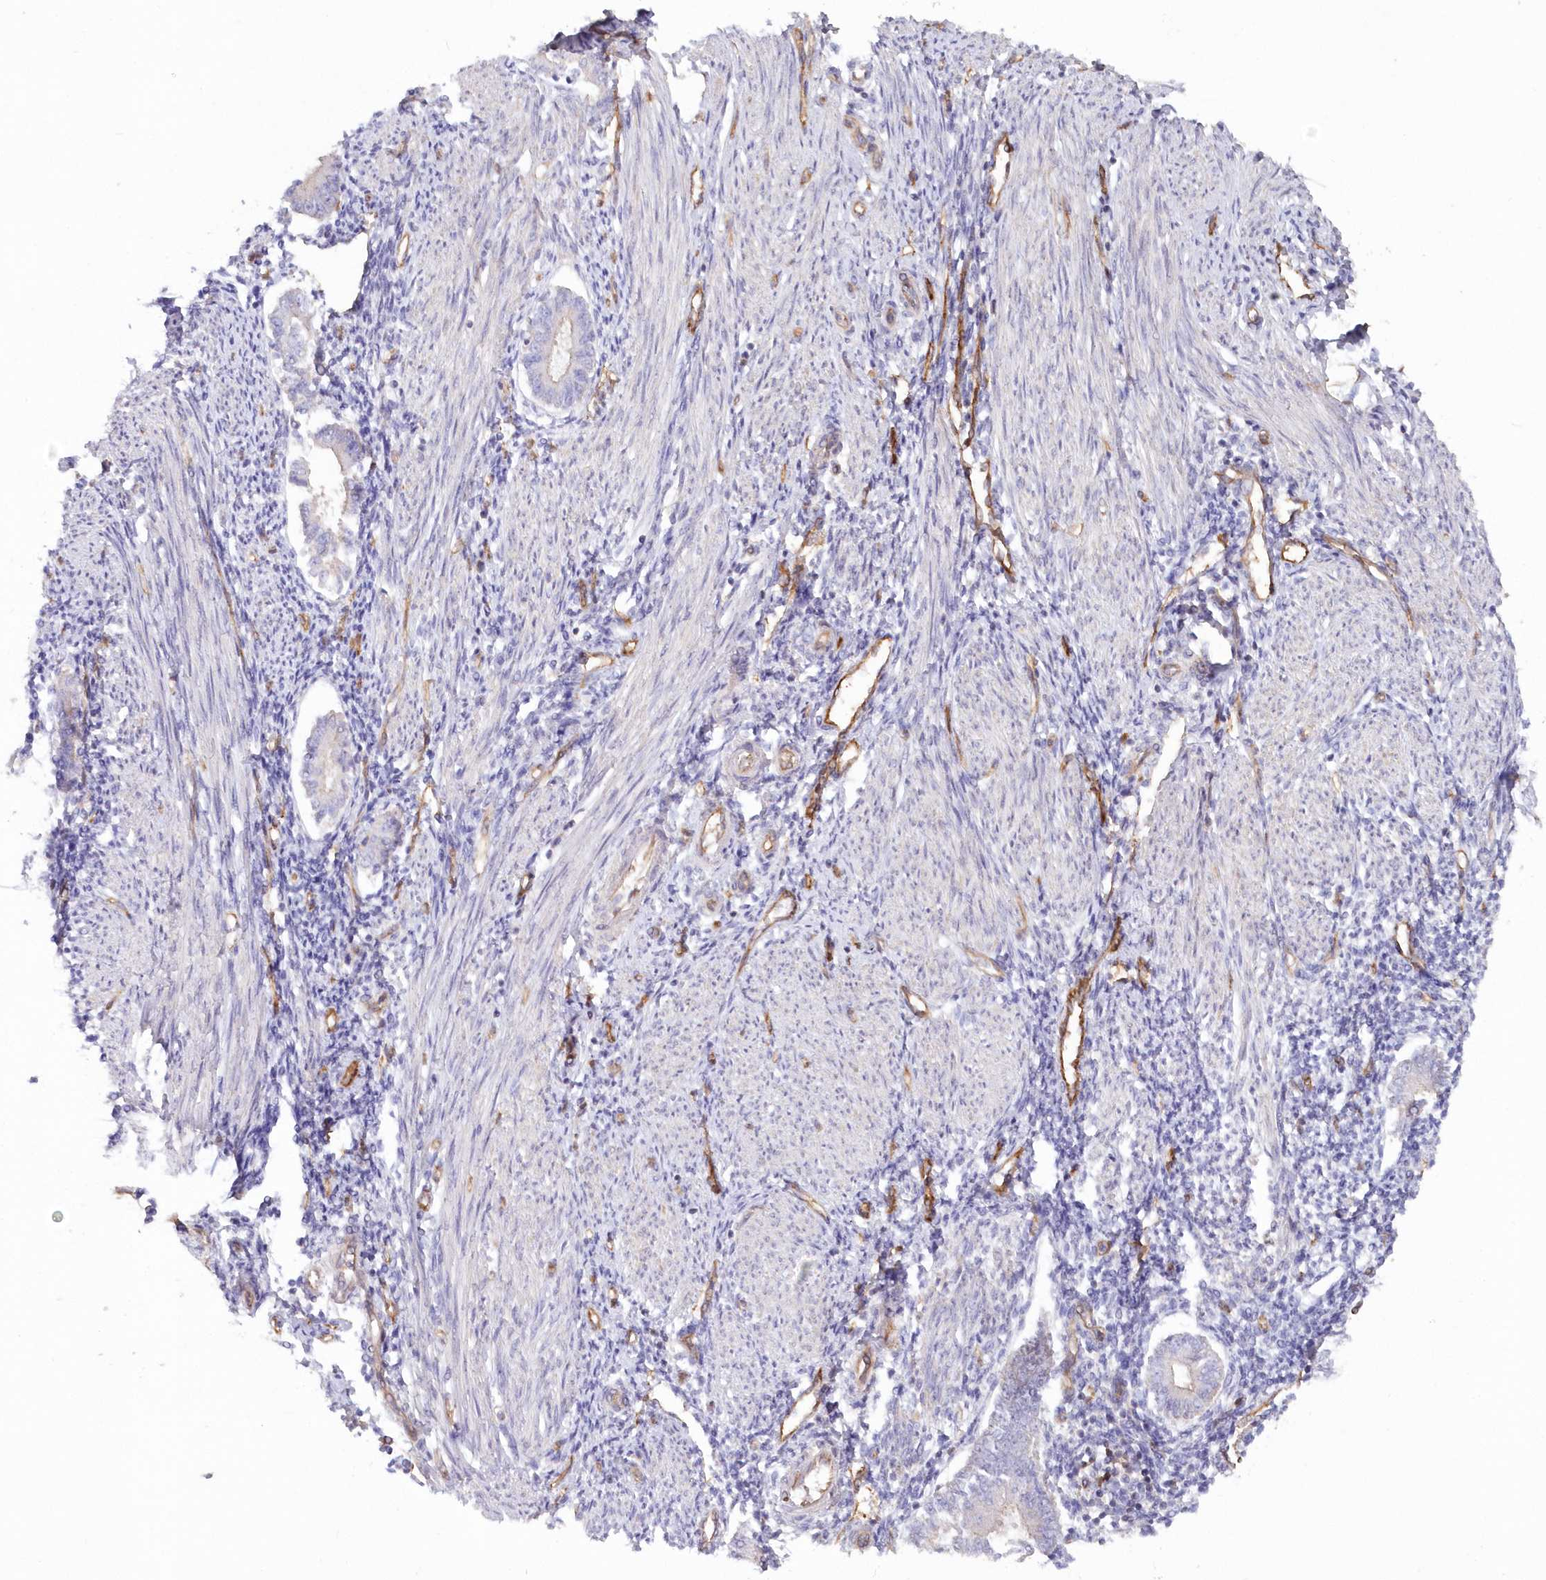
{"staining": {"intensity": "negative", "quantity": "none", "location": "none"}, "tissue": "endometrium", "cell_type": "Cells in endometrial stroma", "image_type": "normal", "snomed": [{"axis": "morphology", "description": "Normal tissue, NOS"}, {"axis": "topography", "description": "Uterus"}, {"axis": "topography", "description": "Endometrium"}], "caption": "Cells in endometrial stroma are negative for protein expression in unremarkable human endometrium. (DAB (3,3'-diaminobenzidine) immunohistochemistry visualized using brightfield microscopy, high magnification).", "gene": "RAB11FIP5", "patient": {"sex": "female", "age": 48}}